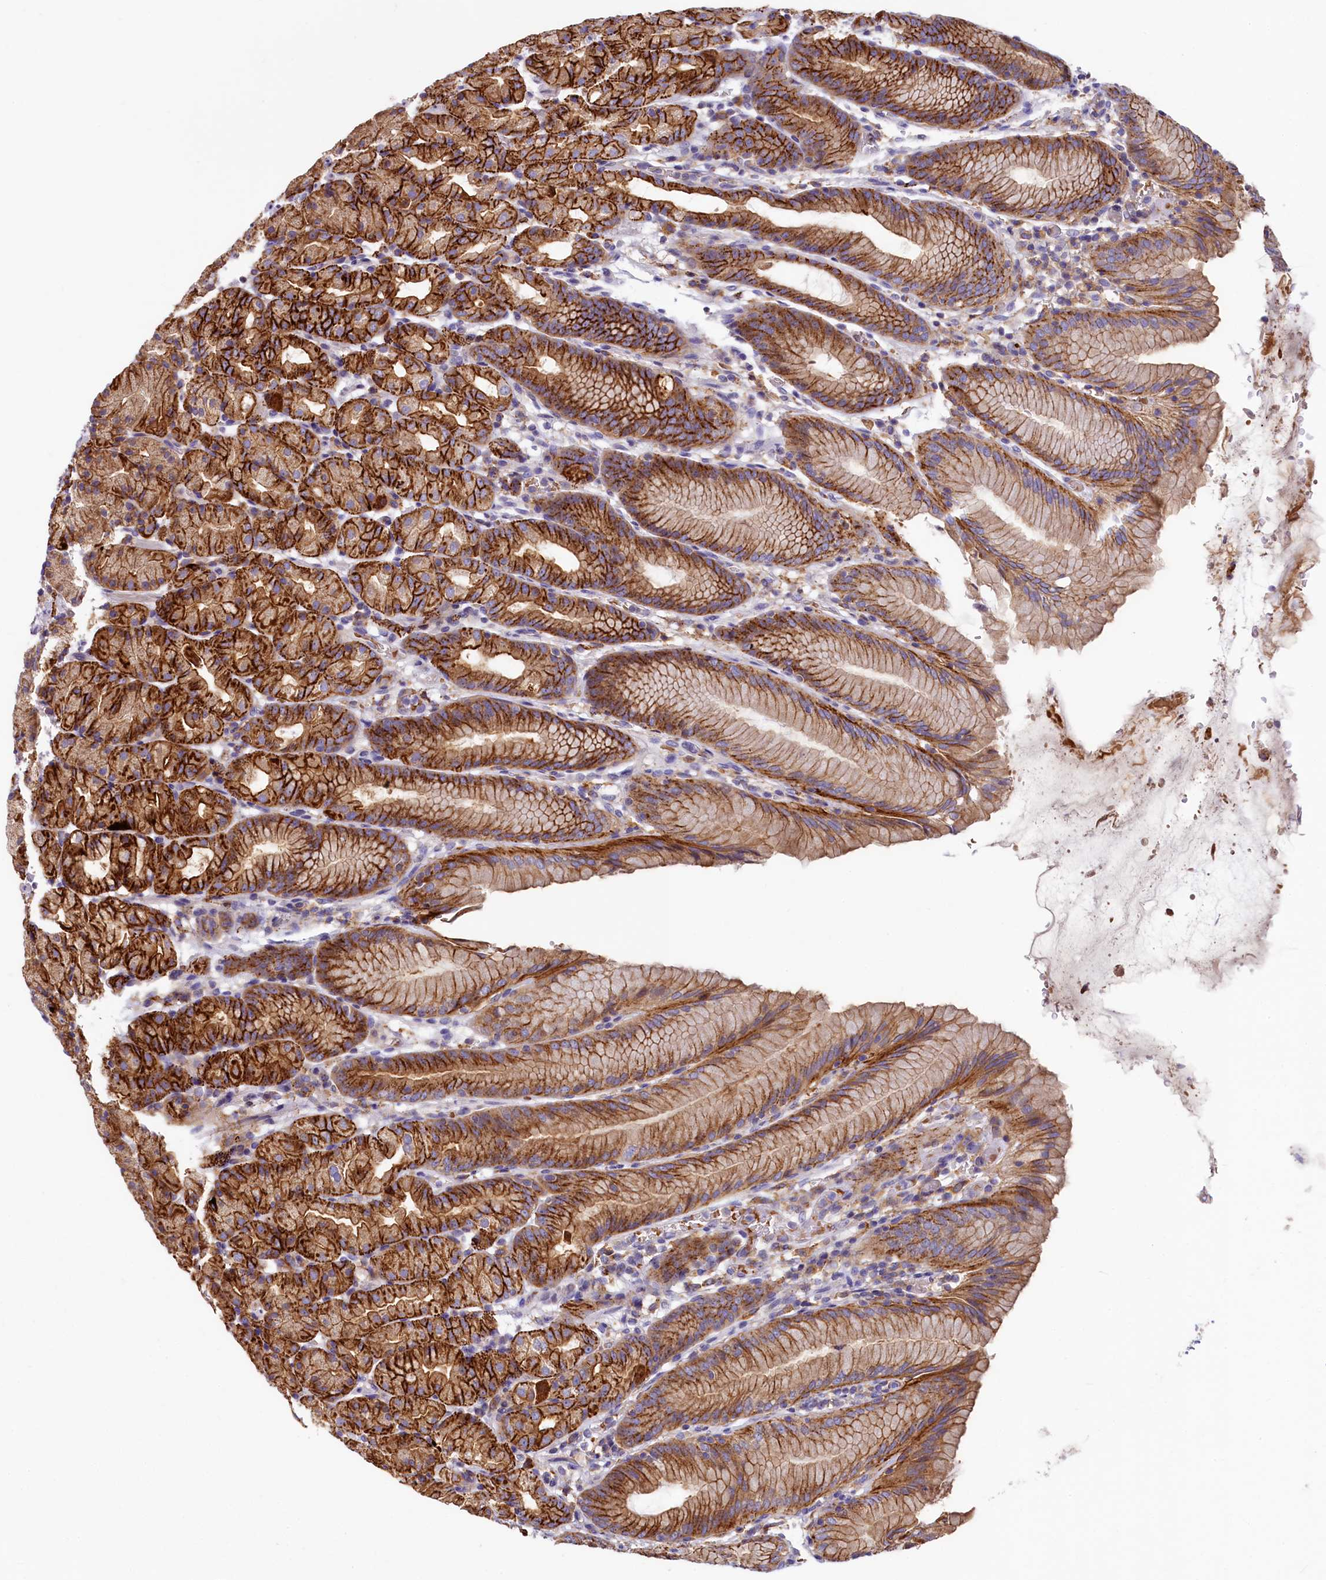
{"staining": {"intensity": "strong", "quantity": ">75%", "location": "cytoplasmic/membranous"}, "tissue": "stomach", "cell_type": "Glandular cells", "image_type": "normal", "snomed": [{"axis": "morphology", "description": "Normal tissue, NOS"}, {"axis": "topography", "description": "Stomach, upper"}], "caption": "Immunohistochemistry of unremarkable human stomach shows high levels of strong cytoplasmic/membranous expression in about >75% of glandular cells.", "gene": "HPS6", "patient": {"sex": "male", "age": 48}}